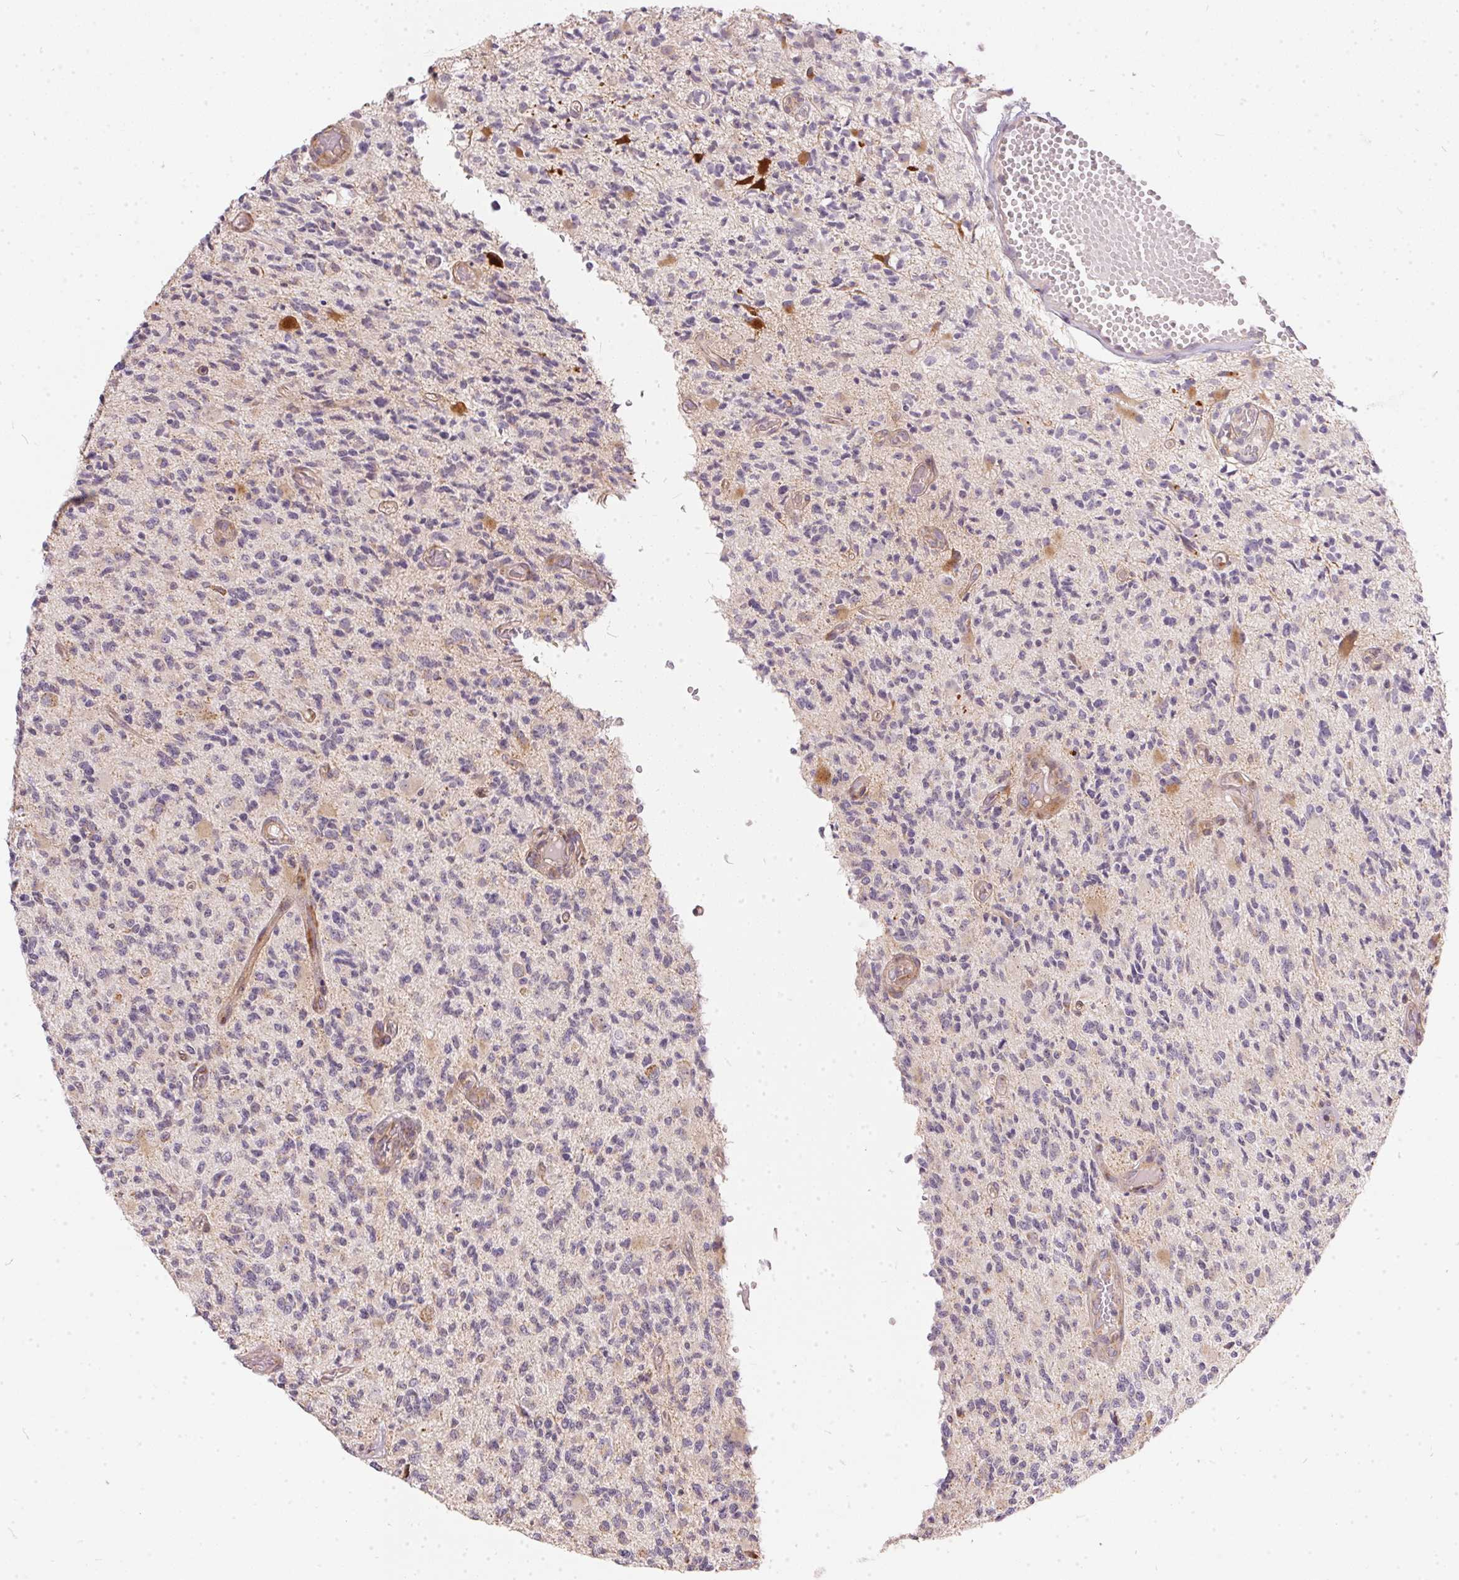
{"staining": {"intensity": "negative", "quantity": "none", "location": "none"}, "tissue": "glioma", "cell_type": "Tumor cells", "image_type": "cancer", "snomed": [{"axis": "morphology", "description": "Glioma, malignant, High grade"}, {"axis": "topography", "description": "Brain"}], "caption": "IHC of human glioma reveals no expression in tumor cells. (DAB (3,3'-diaminobenzidine) immunohistochemistry (IHC), high magnification).", "gene": "VWA5B2", "patient": {"sex": "female", "age": 63}}